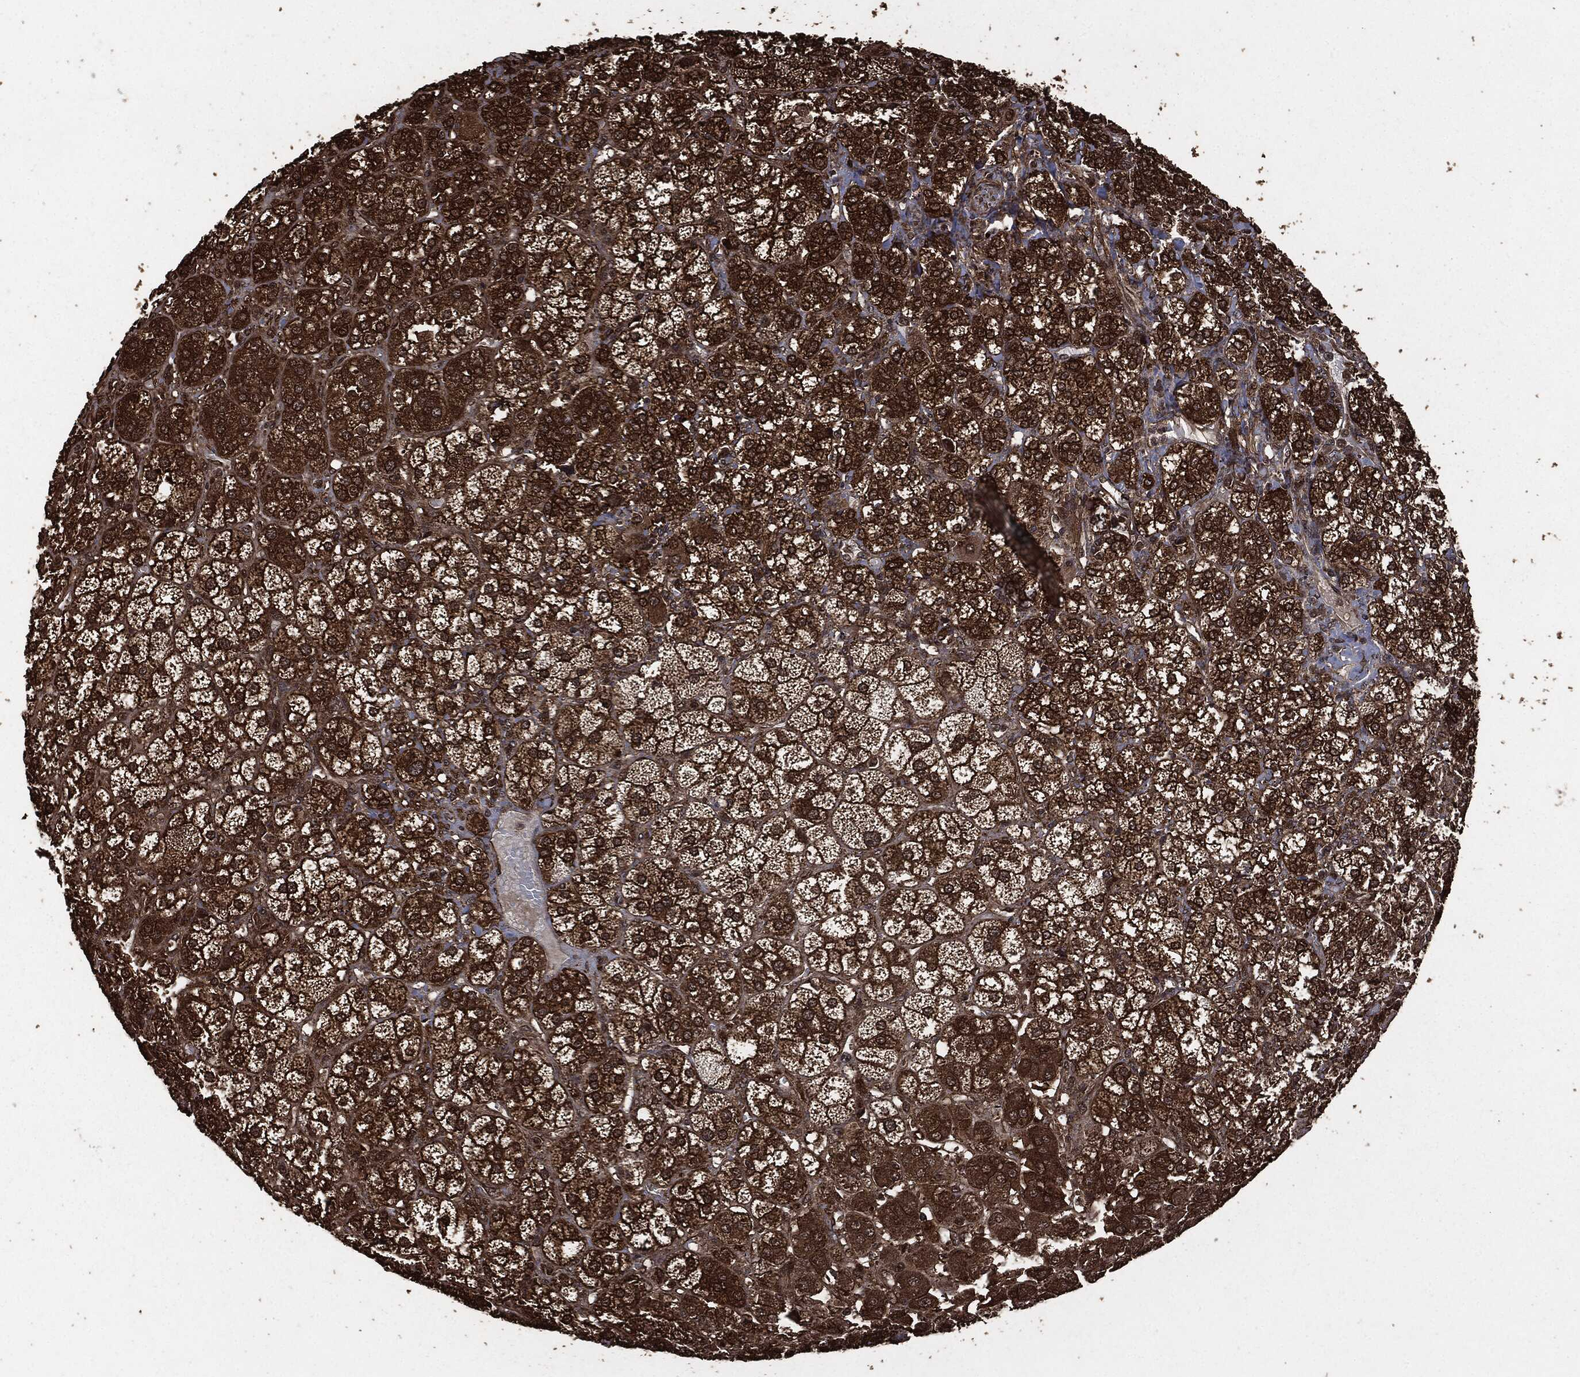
{"staining": {"intensity": "strong", "quantity": "25%-75%", "location": "cytoplasmic/membranous"}, "tissue": "adrenal gland", "cell_type": "Glandular cells", "image_type": "normal", "snomed": [{"axis": "morphology", "description": "Normal tissue, NOS"}, {"axis": "topography", "description": "Adrenal gland"}], "caption": "This image shows immunohistochemistry staining of normal human adrenal gland, with high strong cytoplasmic/membranous positivity in approximately 25%-75% of glandular cells.", "gene": "HRAS", "patient": {"sex": "male", "age": 70}}